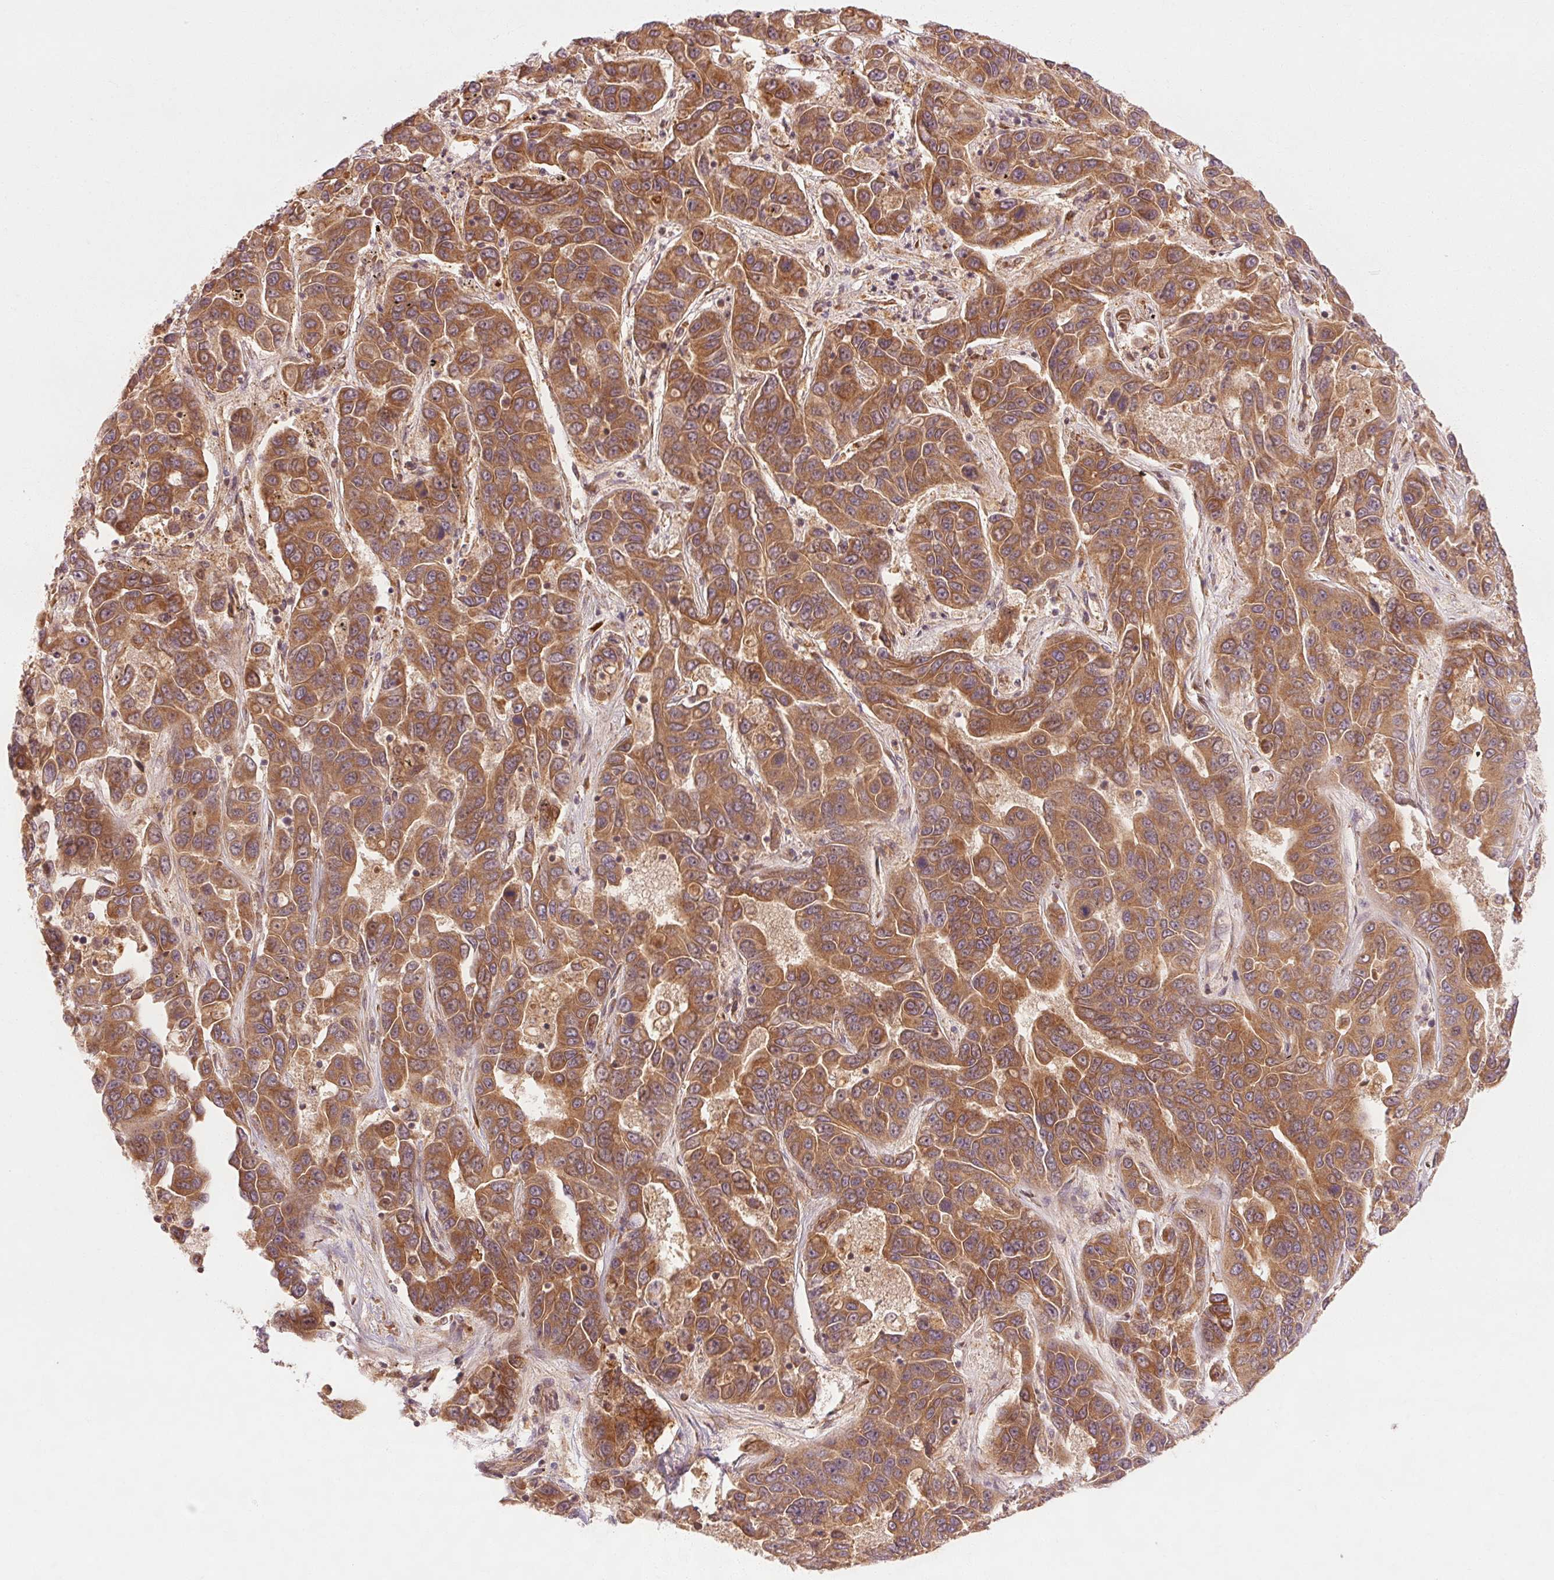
{"staining": {"intensity": "moderate", "quantity": ">75%", "location": "cytoplasmic/membranous"}, "tissue": "liver cancer", "cell_type": "Tumor cells", "image_type": "cancer", "snomed": [{"axis": "morphology", "description": "Cholangiocarcinoma"}, {"axis": "topography", "description": "Liver"}], "caption": "Liver cancer (cholangiocarcinoma) stained with a brown dye exhibits moderate cytoplasmic/membranous positive staining in about >75% of tumor cells.", "gene": "CTNNA1", "patient": {"sex": "female", "age": 52}}